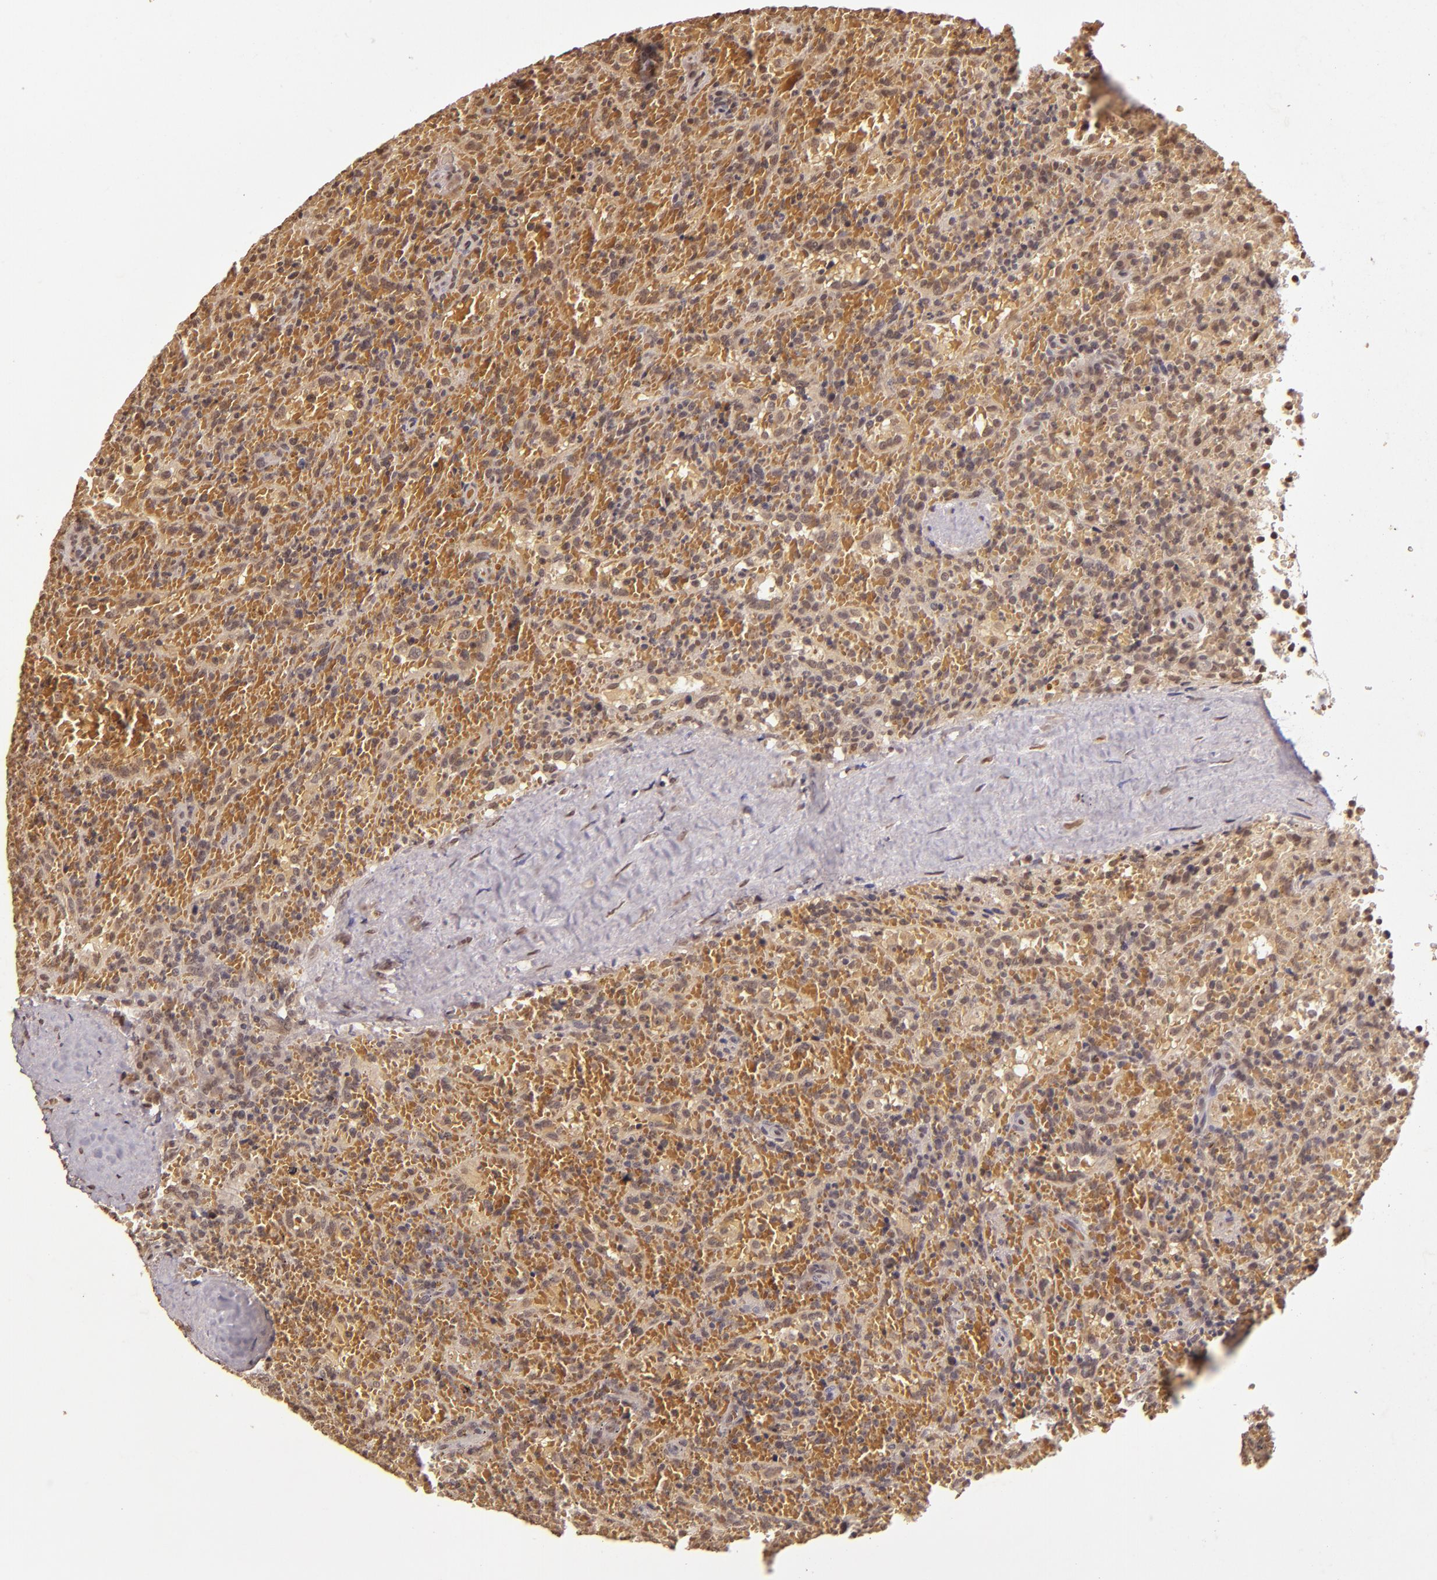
{"staining": {"intensity": "weak", "quantity": ">75%", "location": "cytoplasmic/membranous"}, "tissue": "lymphoma", "cell_type": "Tumor cells", "image_type": "cancer", "snomed": [{"axis": "morphology", "description": "Malignant lymphoma, non-Hodgkin's type, High grade"}, {"axis": "topography", "description": "Spleen"}, {"axis": "topography", "description": "Lymph node"}], "caption": "Immunohistochemical staining of lymphoma demonstrates low levels of weak cytoplasmic/membranous protein expression in approximately >75% of tumor cells. (DAB = brown stain, brightfield microscopy at high magnification).", "gene": "CUL1", "patient": {"sex": "female", "age": 70}}